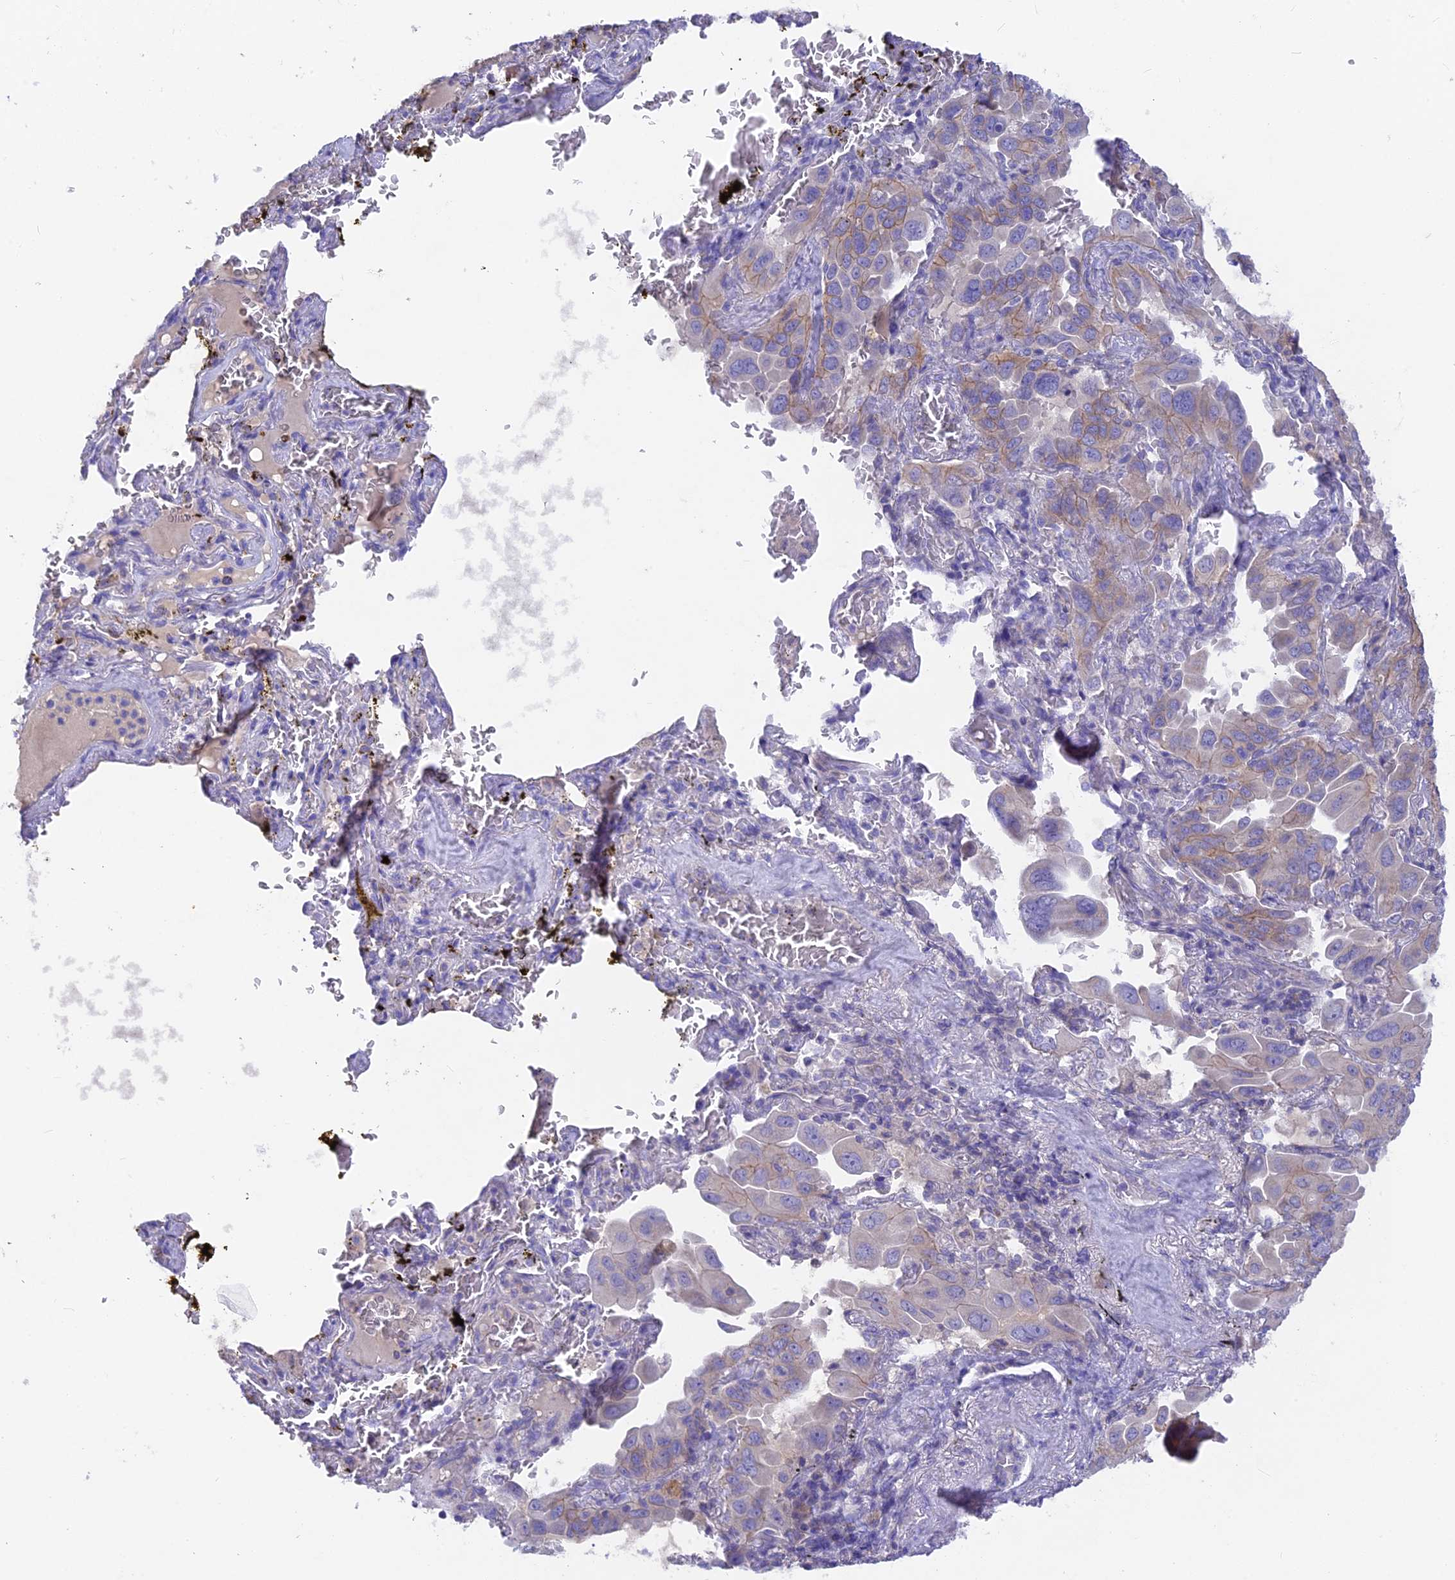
{"staining": {"intensity": "weak", "quantity": "25%-75%", "location": "cytoplasmic/membranous"}, "tissue": "lung cancer", "cell_type": "Tumor cells", "image_type": "cancer", "snomed": [{"axis": "morphology", "description": "Adenocarcinoma, NOS"}, {"axis": "topography", "description": "Lung"}], "caption": "The histopathology image demonstrates immunohistochemical staining of adenocarcinoma (lung). There is weak cytoplasmic/membranous expression is identified in approximately 25%-75% of tumor cells.", "gene": "PZP", "patient": {"sex": "male", "age": 64}}